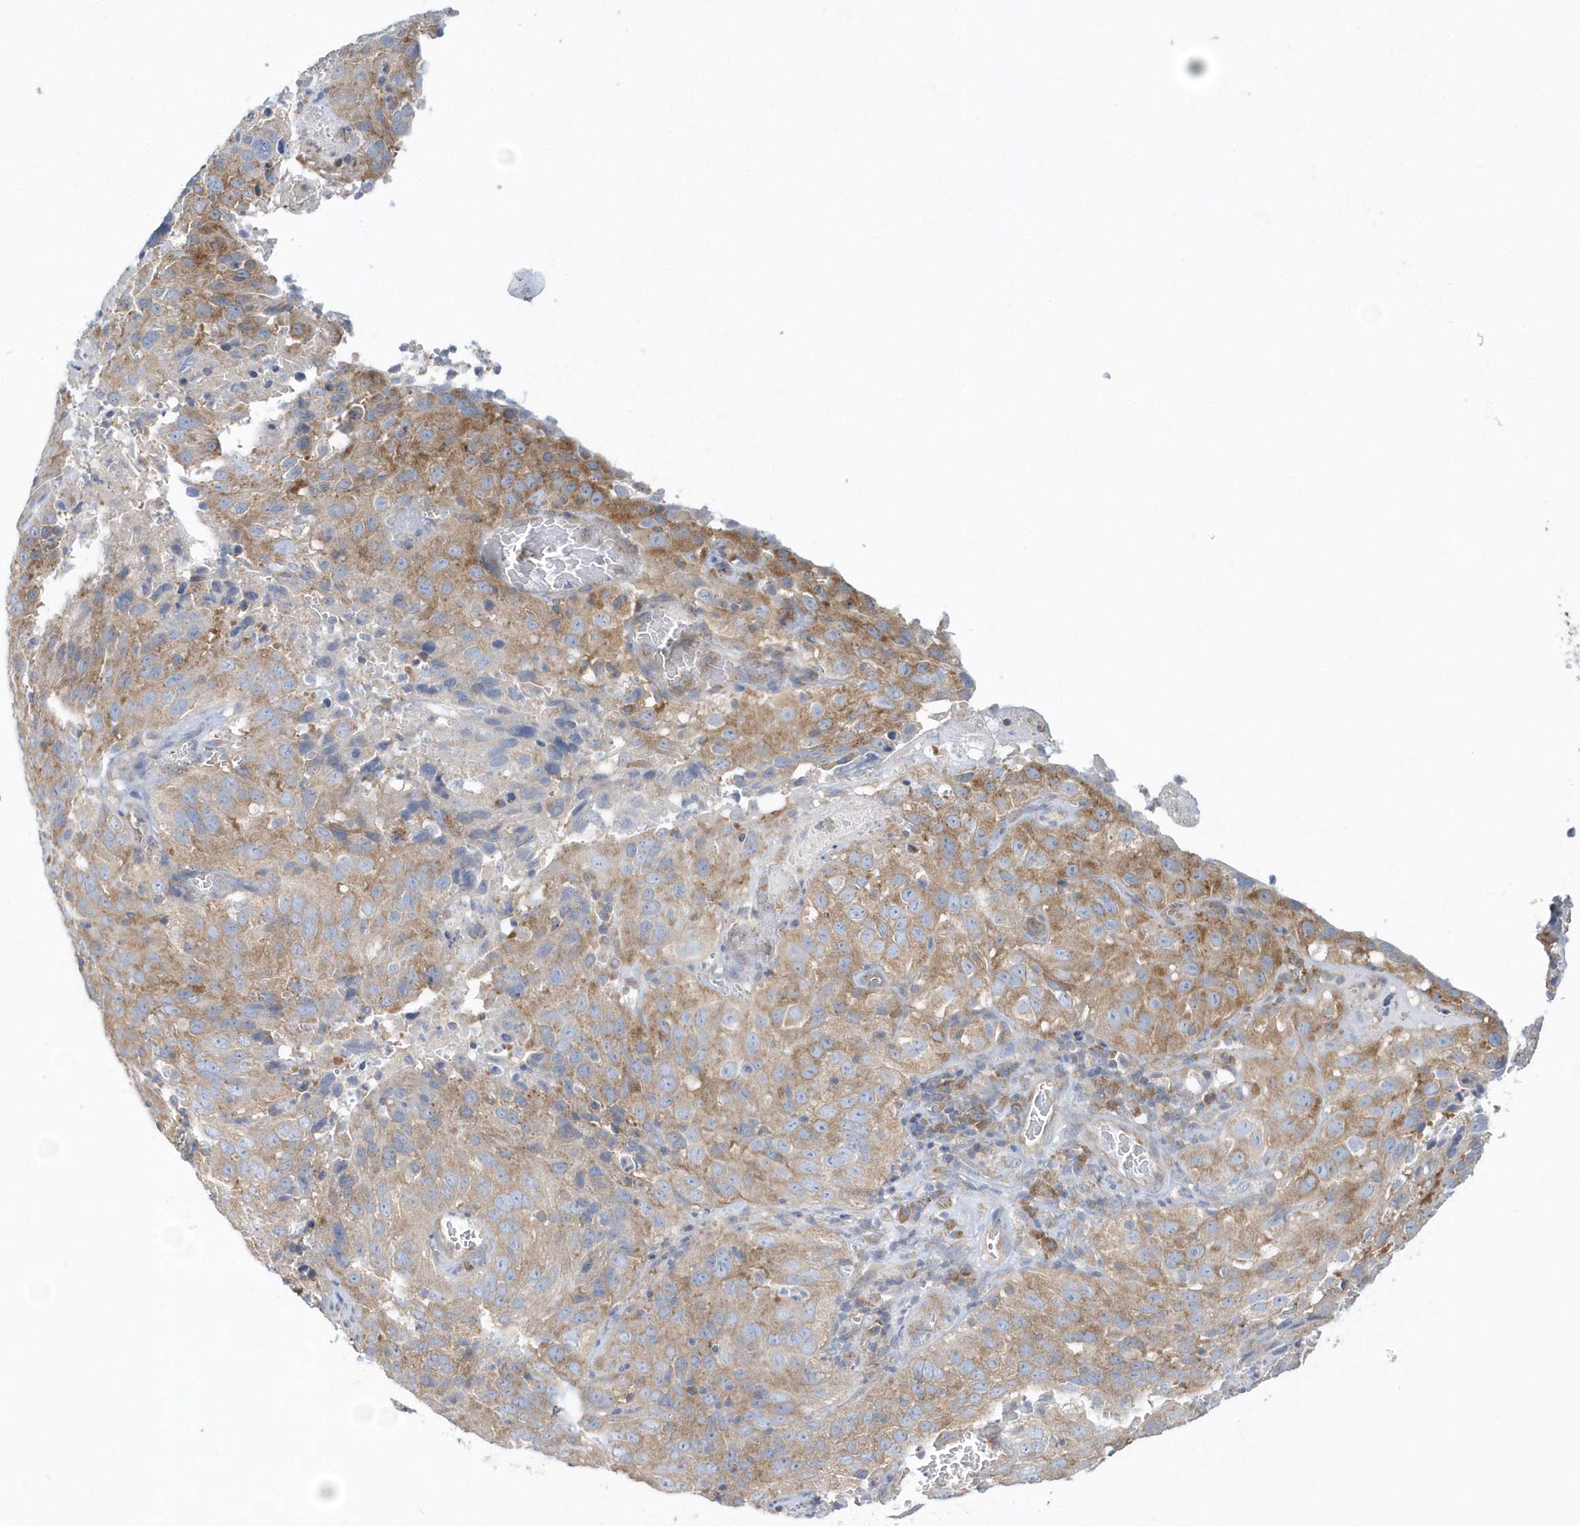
{"staining": {"intensity": "weak", "quantity": ">75%", "location": "cytoplasmic/membranous"}, "tissue": "cervical cancer", "cell_type": "Tumor cells", "image_type": "cancer", "snomed": [{"axis": "morphology", "description": "Squamous cell carcinoma, NOS"}, {"axis": "topography", "description": "Cervix"}], "caption": "High-magnification brightfield microscopy of squamous cell carcinoma (cervical) stained with DAB (brown) and counterstained with hematoxylin (blue). tumor cells exhibit weak cytoplasmic/membranous positivity is appreciated in approximately>75% of cells.", "gene": "EIF3C", "patient": {"sex": "female", "age": 32}}